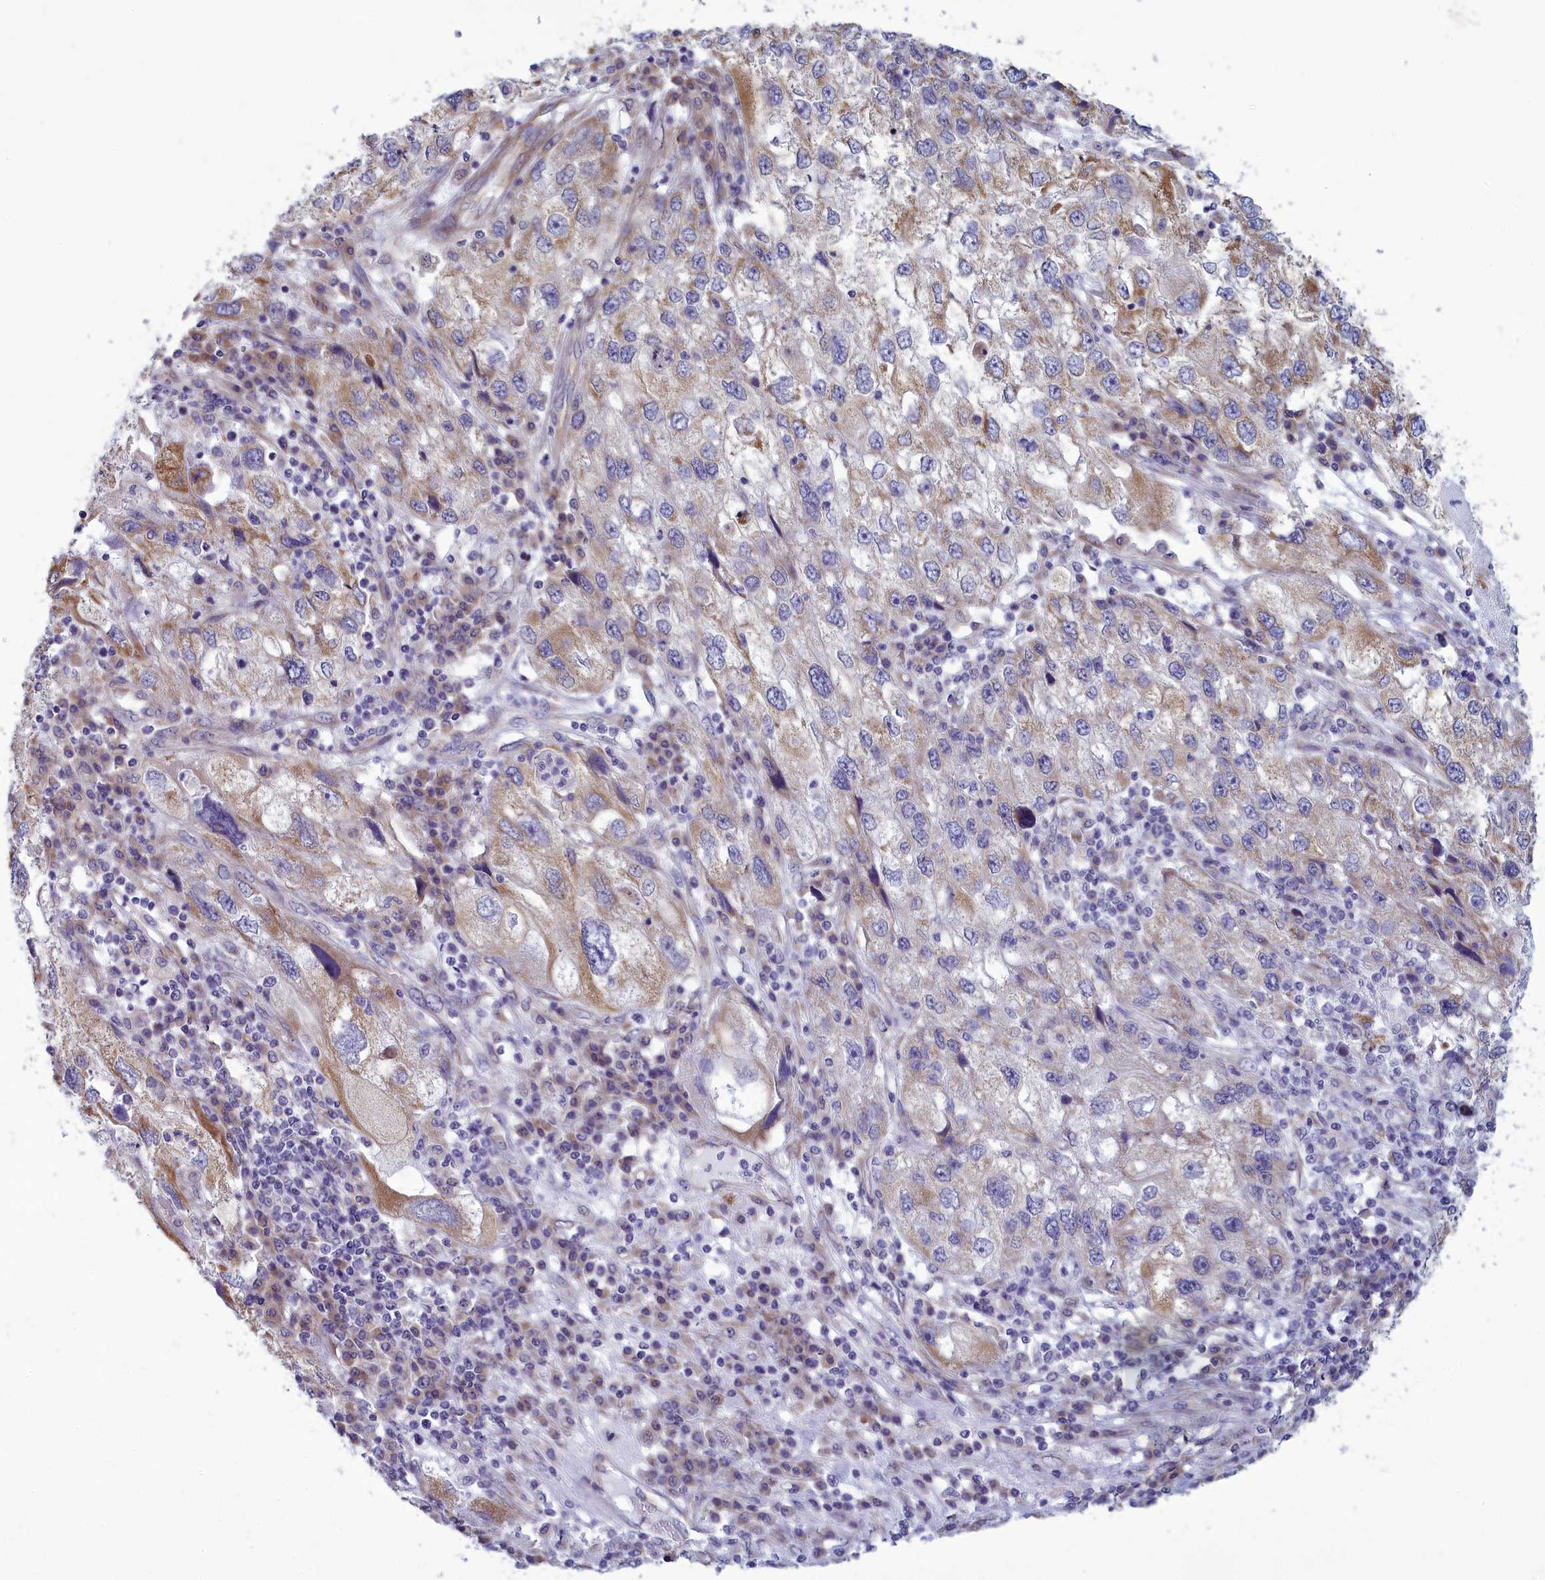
{"staining": {"intensity": "weak", "quantity": "25%-75%", "location": "cytoplasmic/membranous"}, "tissue": "endometrial cancer", "cell_type": "Tumor cells", "image_type": "cancer", "snomed": [{"axis": "morphology", "description": "Adenocarcinoma, NOS"}, {"axis": "topography", "description": "Endometrium"}], "caption": "Immunohistochemistry (IHC) staining of endometrial cancer (adenocarcinoma), which reveals low levels of weak cytoplasmic/membranous positivity in approximately 25%-75% of tumor cells indicating weak cytoplasmic/membranous protein expression. The staining was performed using DAB (3,3'-diaminobenzidine) (brown) for protein detection and nuclei were counterstained in hematoxylin (blue).", "gene": "CENATAC", "patient": {"sex": "female", "age": 49}}